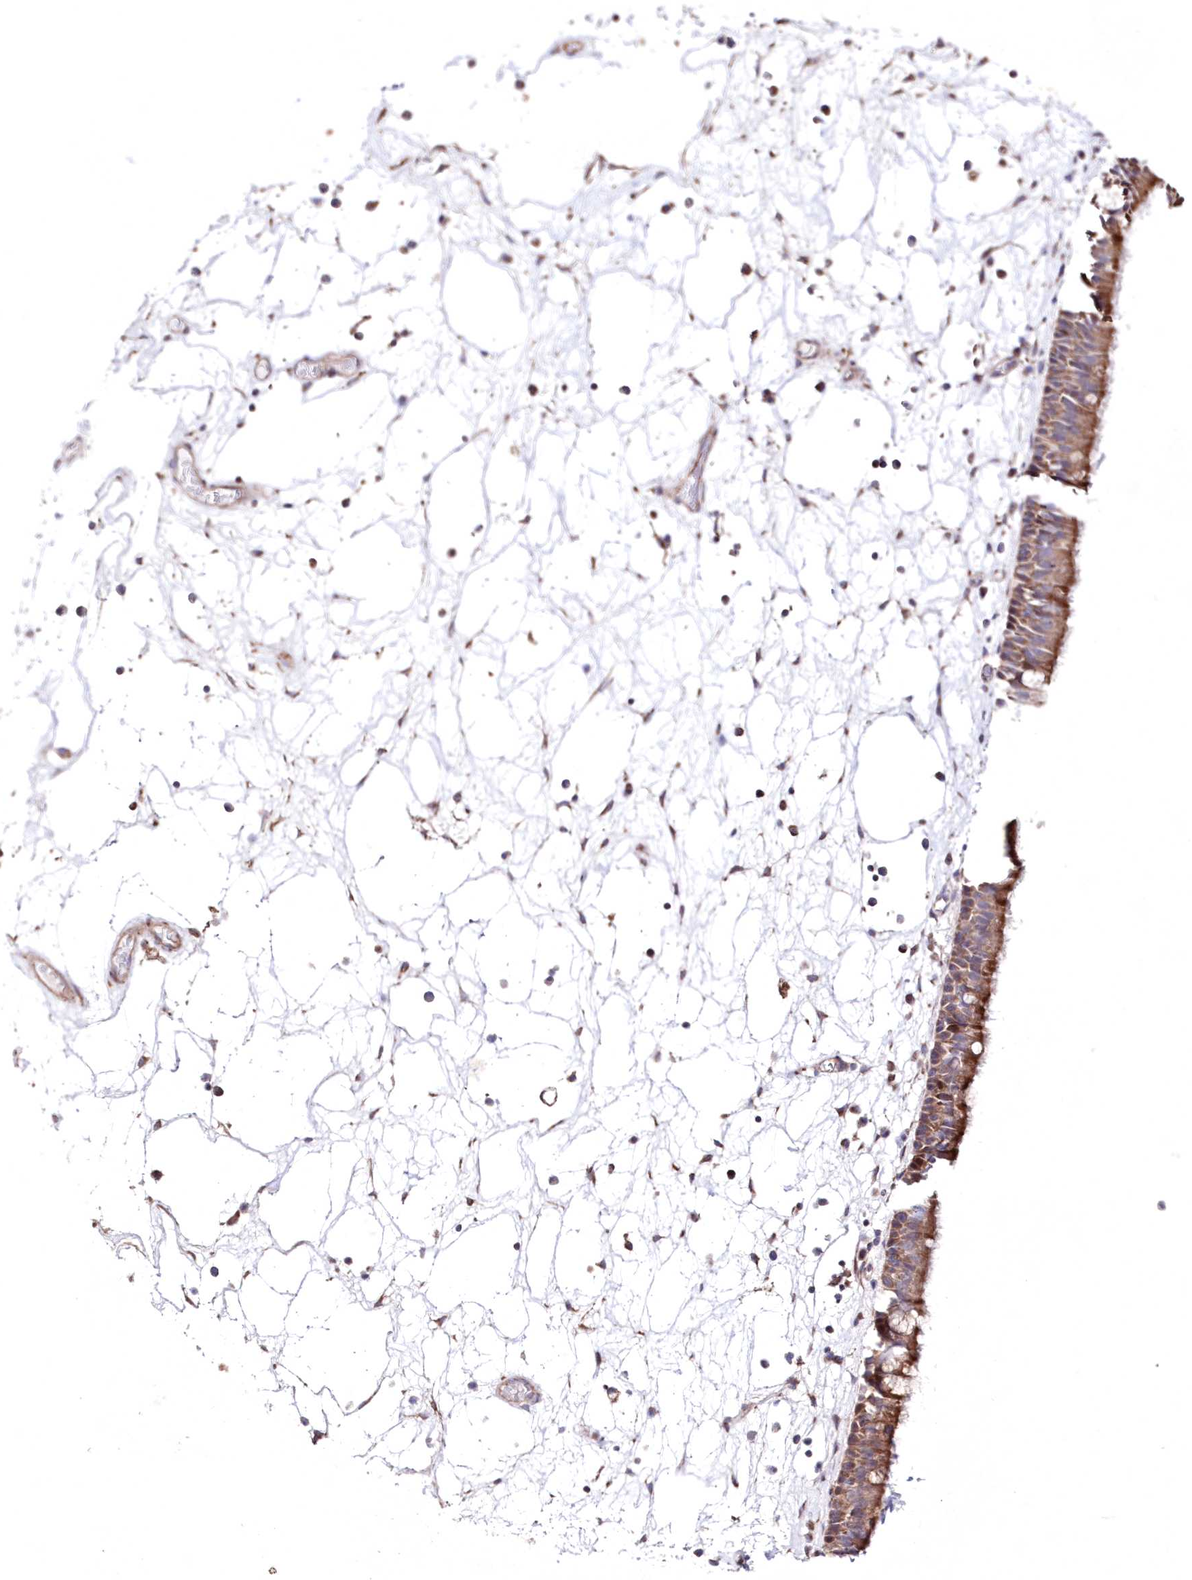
{"staining": {"intensity": "moderate", "quantity": ">75%", "location": "cytoplasmic/membranous"}, "tissue": "nasopharynx", "cell_type": "Respiratory epithelial cells", "image_type": "normal", "snomed": [{"axis": "morphology", "description": "Normal tissue, NOS"}, {"axis": "morphology", "description": "Inflammation, NOS"}, {"axis": "morphology", "description": "Malignant melanoma, Metastatic site"}, {"axis": "topography", "description": "Nasopharynx"}], "caption": "Benign nasopharynx was stained to show a protein in brown. There is medium levels of moderate cytoplasmic/membranous expression in about >75% of respiratory epithelial cells.", "gene": "HADHB", "patient": {"sex": "male", "age": 70}}